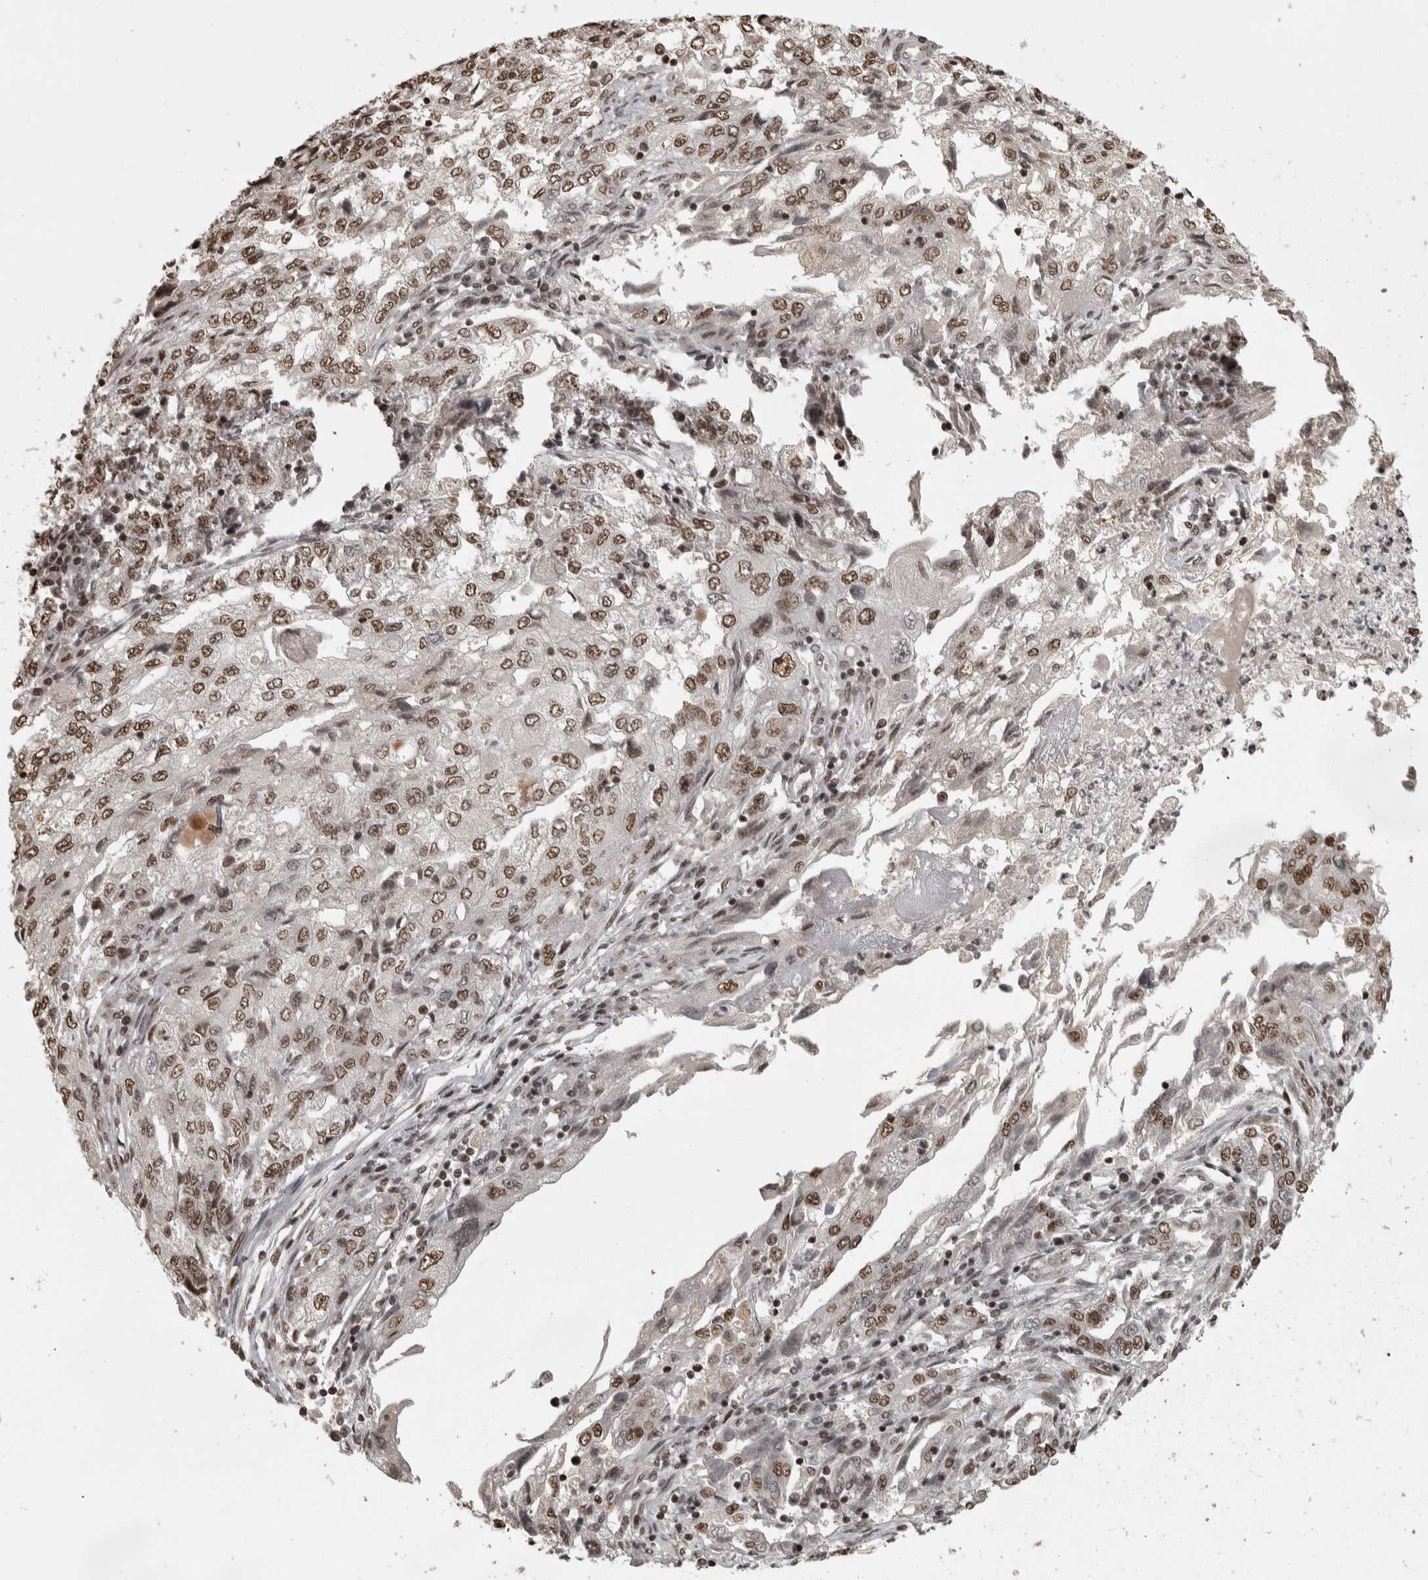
{"staining": {"intensity": "moderate", "quantity": ">75%", "location": "nuclear"}, "tissue": "endometrial cancer", "cell_type": "Tumor cells", "image_type": "cancer", "snomed": [{"axis": "morphology", "description": "Adenocarcinoma, NOS"}, {"axis": "topography", "description": "Endometrium"}], "caption": "Immunohistochemical staining of human adenocarcinoma (endometrial) reveals medium levels of moderate nuclear staining in approximately >75% of tumor cells. (IHC, brightfield microscopy, high magnification).", "gene": "ZFHX4", "patient": {"sex": "female", "age": 49}}